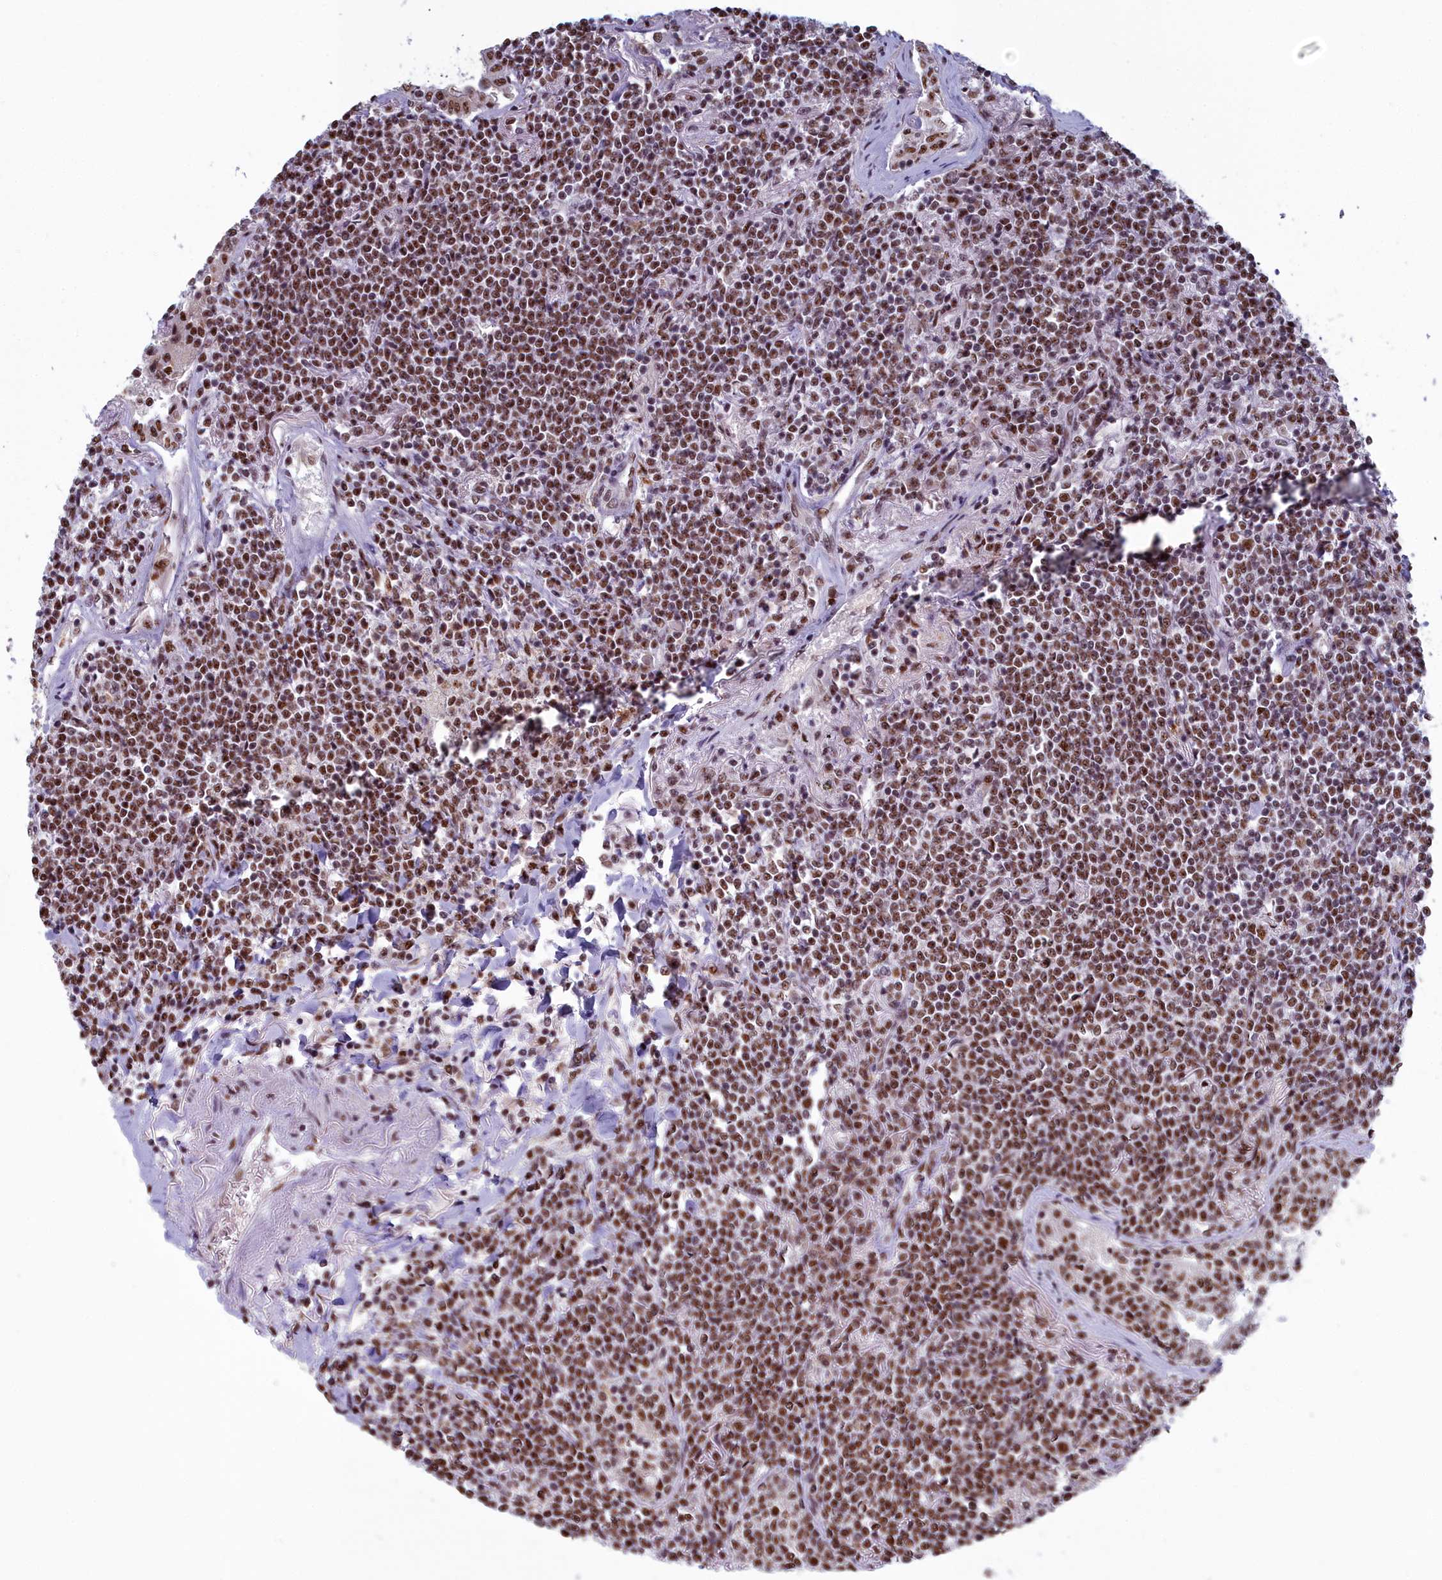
{"staining": {"intensity": "moderate", "quantity": ">75%", "location": "nuclear"}, "tissue": "lymphoma", "cell_type": "Tumor cells", "image_type": "cancer", "snomed": [{"axis": "morphology", "description": "Malignant lymphoma, non-Hodgkin's type, Low grade"}, {"axis": "topography", "description": "Lung"}], "caption": "Immunohistochemistry (DAB) staining of human lymphoma displays moderate nuclear protein staining in about >75% of tumor cells.", "gene": "SF3B3", "patient": {"sex": "female", "age": 71}}